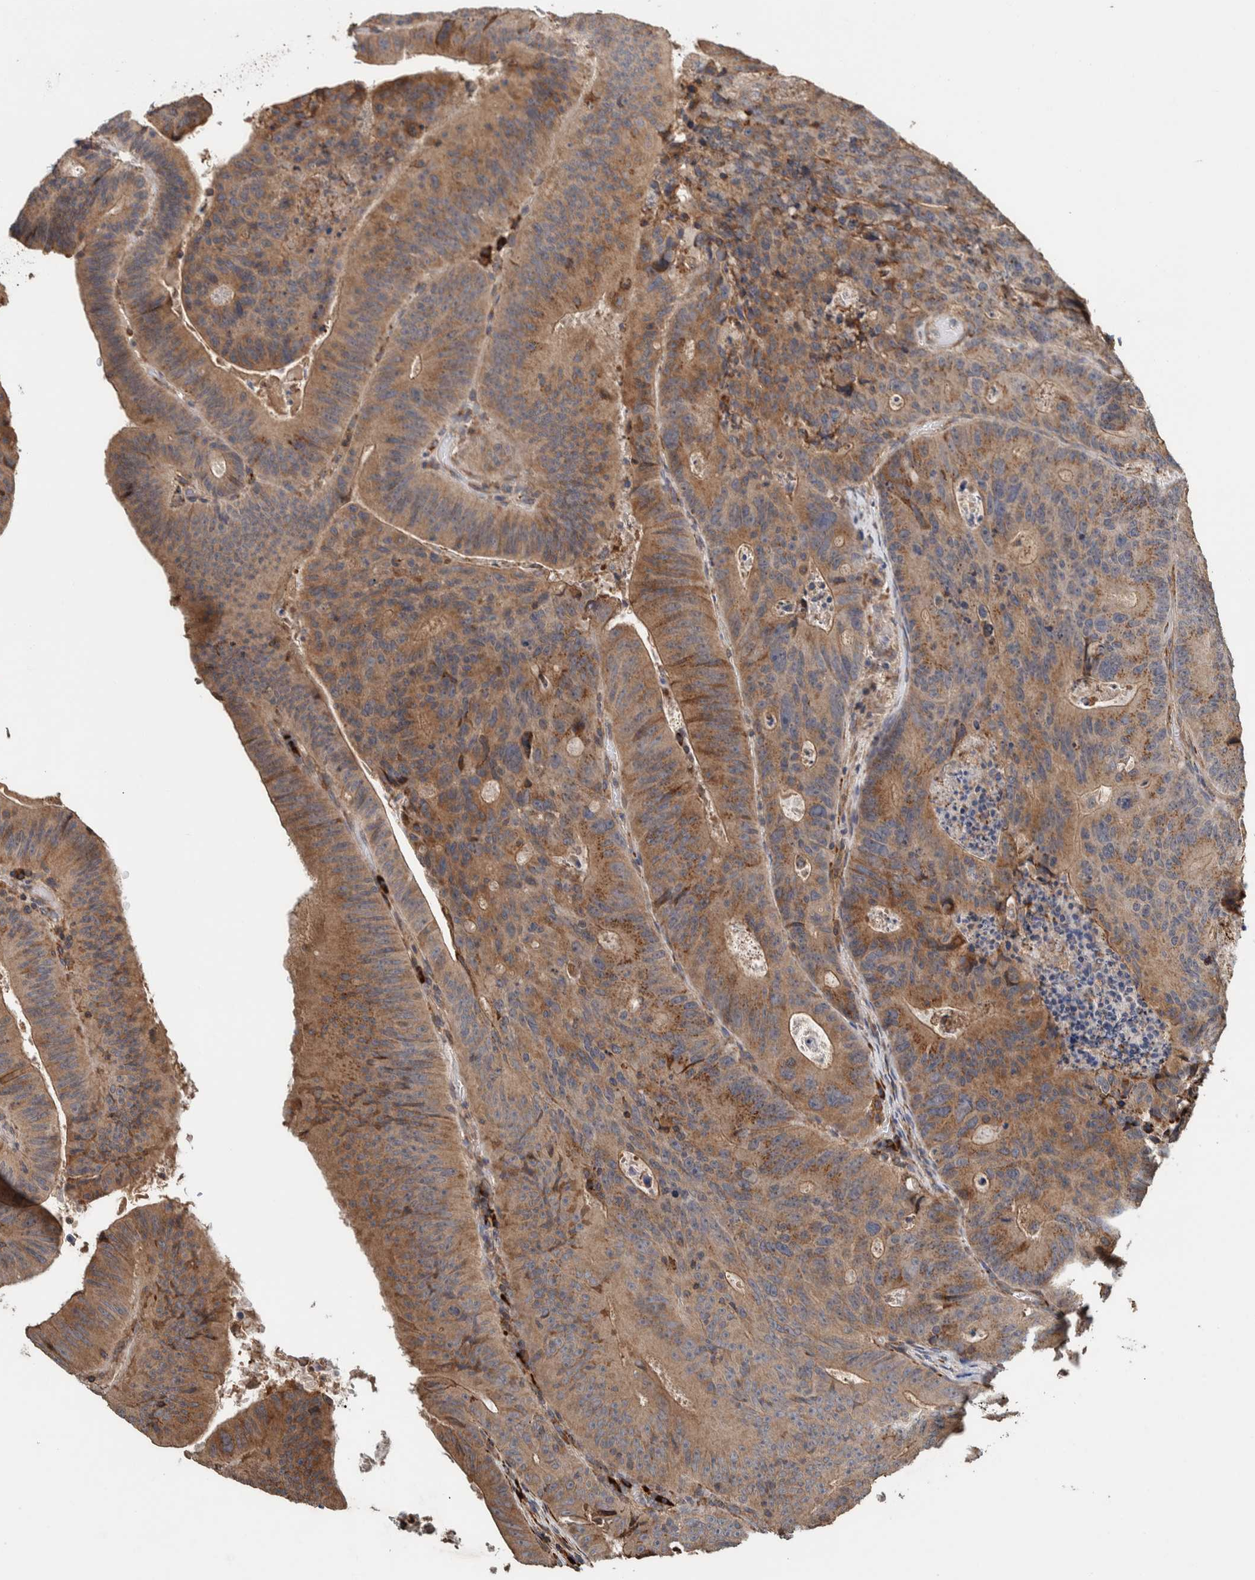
{"staining": {"intensity": "moderate", "quantity": ">75%", "location": "cytoplasmic/membranous"}, "tissue": "colorectal cancer", "cell_type": "Tumor cells", "image_type": "cancer", "snomed": [{"axis": "morphology", "description": "Adenocarcinoma, NOS"}, {"axis": "topography", "description": "Colon"}], "caption": "Immunohistochemical staining of colorectal cancer (adenocarcinoma) exhibits medium levels of moderate cytoplasmic/membranous protein expression in about >75% of tumor cells. The staining is performed using DAB brown chromogen to label protein expression. The nuclei are counter-stained blue using hematoxylin.", "gene": "PLA2G3", "patient": {"sex": "male", "age": 87}}